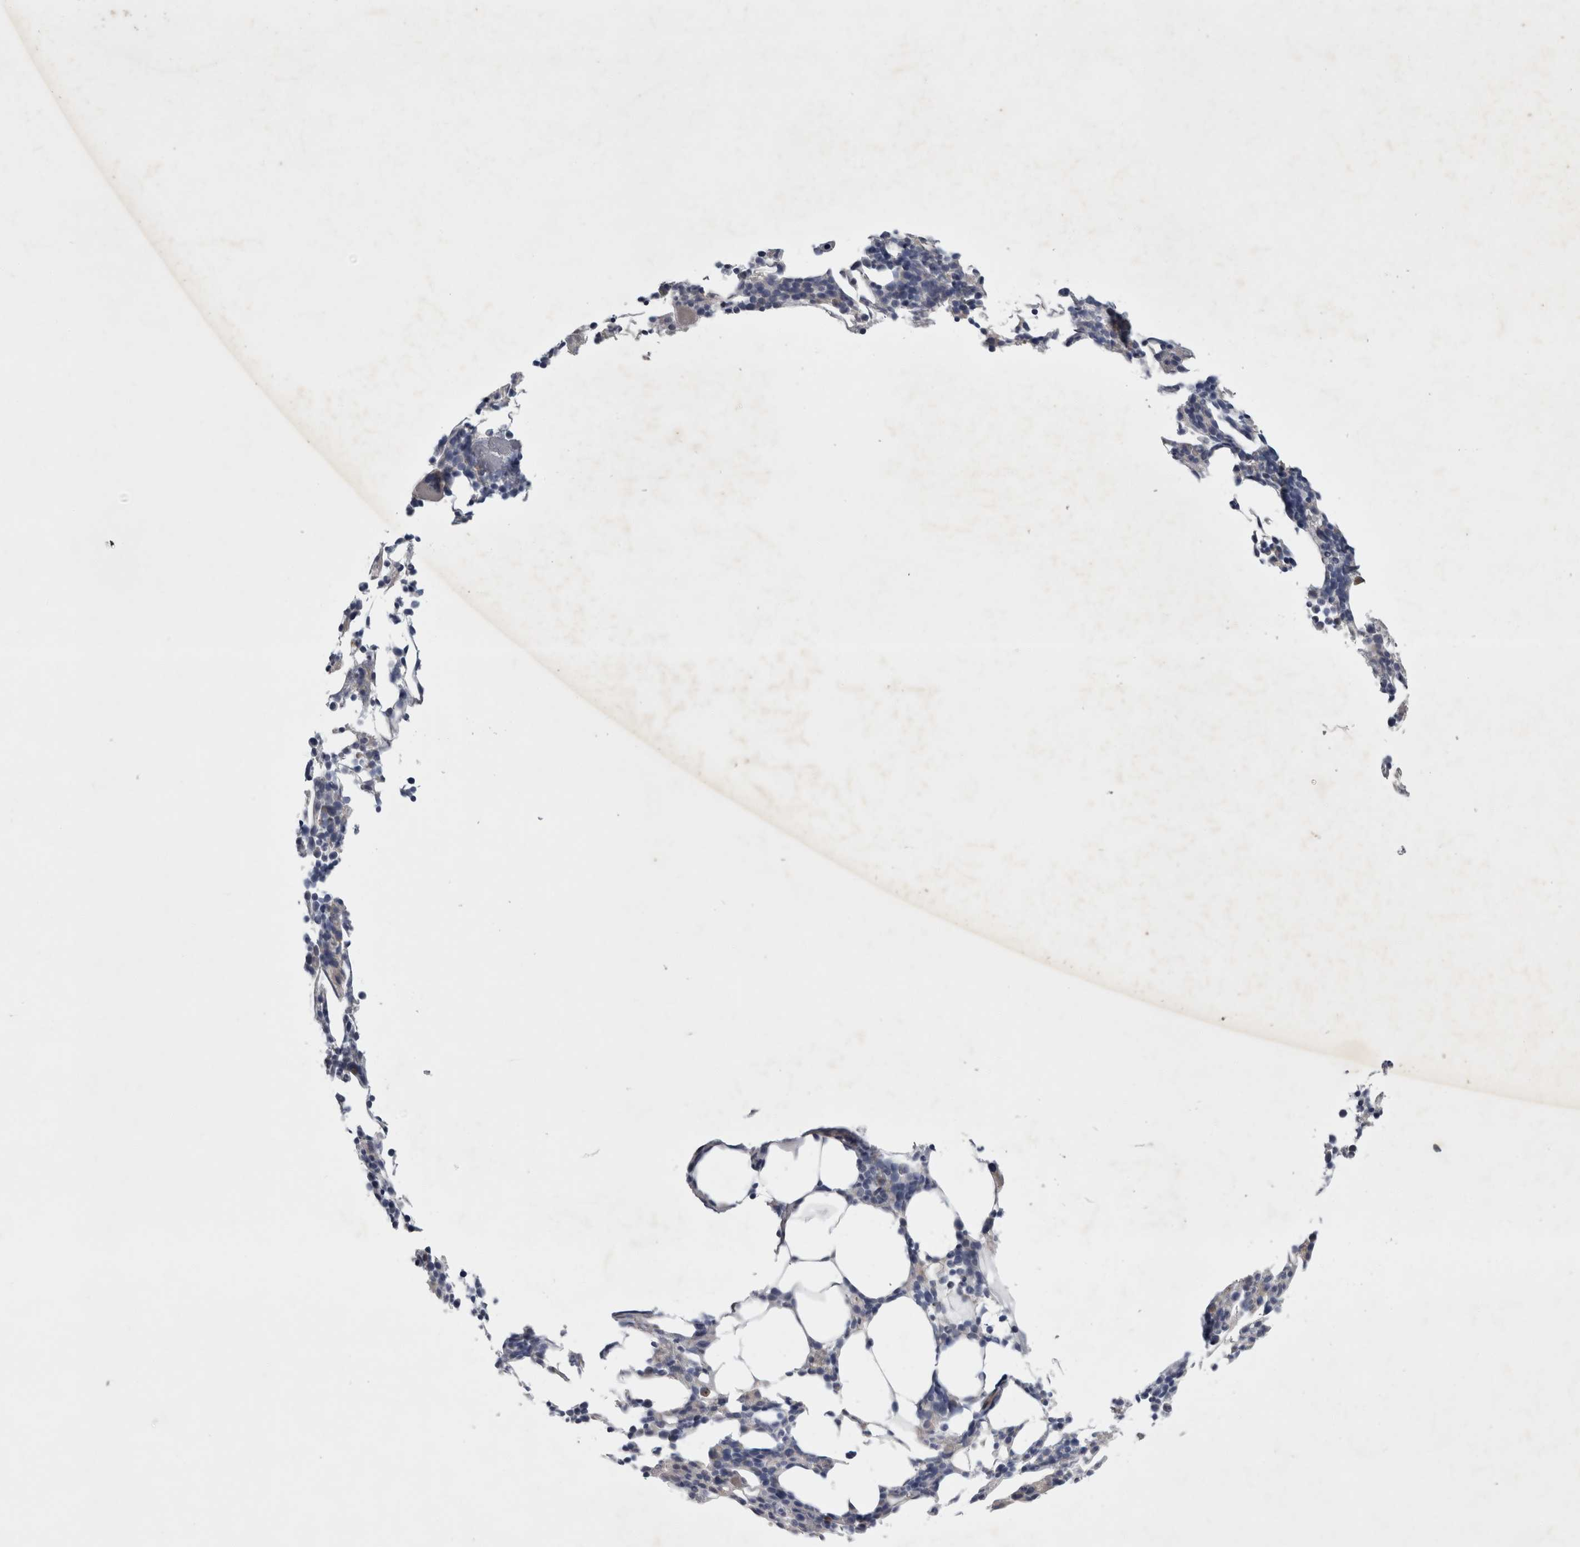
{"staining": {"intensity": "moderate", "quantity": "<25%", "location": "cytoplasmic/membranous"}, "tissue": "bone marrow", "cell_type": "Hematopoietic cells", "image_type": "normal", "snomed": [{"axis": "morphology", "description": "Normal tissue, NOS"}, {"axis": "morphology", "description": "Inflammation, NOS"}, {"axis": "topography", "description": "Bone marrow"}], "caption": "Immunohistochemistry (IHC) micrograph of normal human bone marrow stained for a protein (brown), which reveals low levels of moderate cytoplasmic/membranous expression in about <25% of hematopoietic cells.", "gene": "FXYD7", "patient": {"sex": "male", "age": 55}}